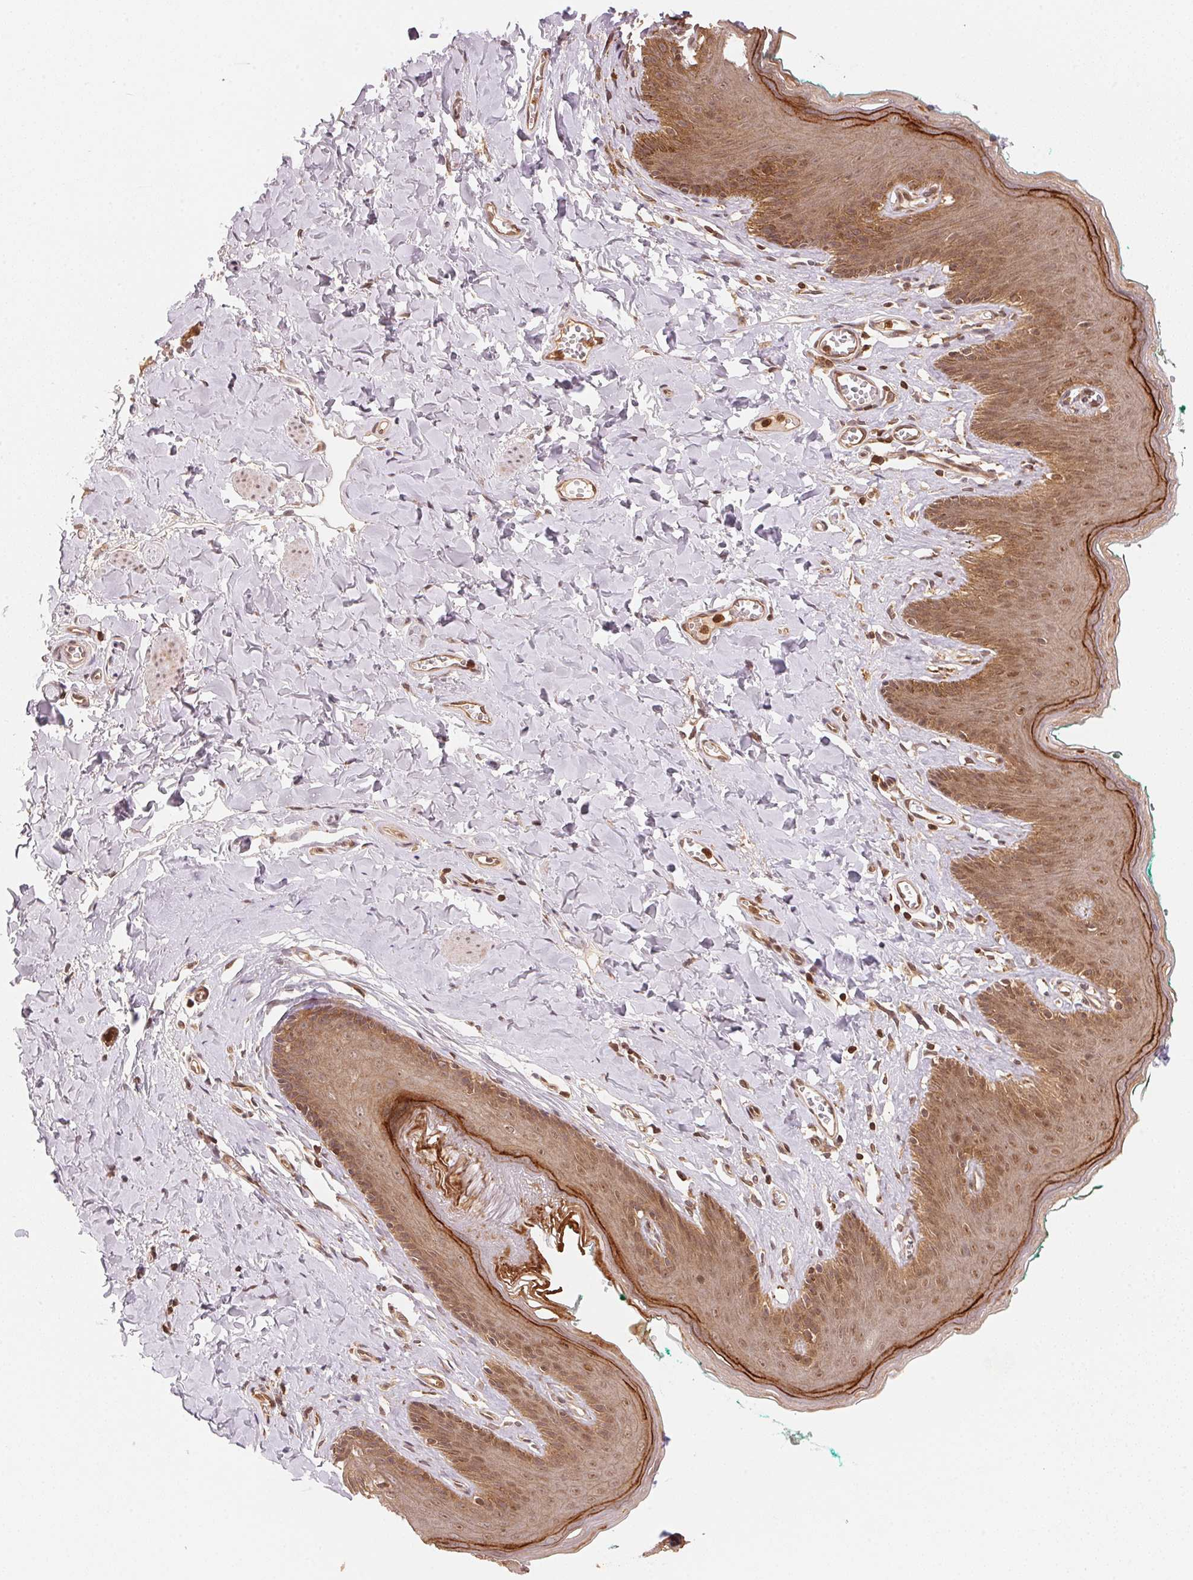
{"staining": {"intensity": "moderate", "quantity": ">75%", "location": "cytoplasmic/membranous,nuclear"}, "tissue": "skin", "cell_type": "Epidermal cells", "image_type": "normal", "snomed": [{"axis": "morphology", "description": "Normal tissue, NOS"}, {"axis": "topography", "description": "Vulva"}, {"axis": "topography", "description": "Peripheral nerve tissue"}], "caption": "DAB (3,3'-diaminobenzidine) immunohistochemical staining of unremarkable human skin reveals moderate cytoplasmic/membranous,nuclear protein positivity in about >75% of epidermal cells.", "gene": "CCDC102B", "patient": {"sex": "female", "age": 66}}